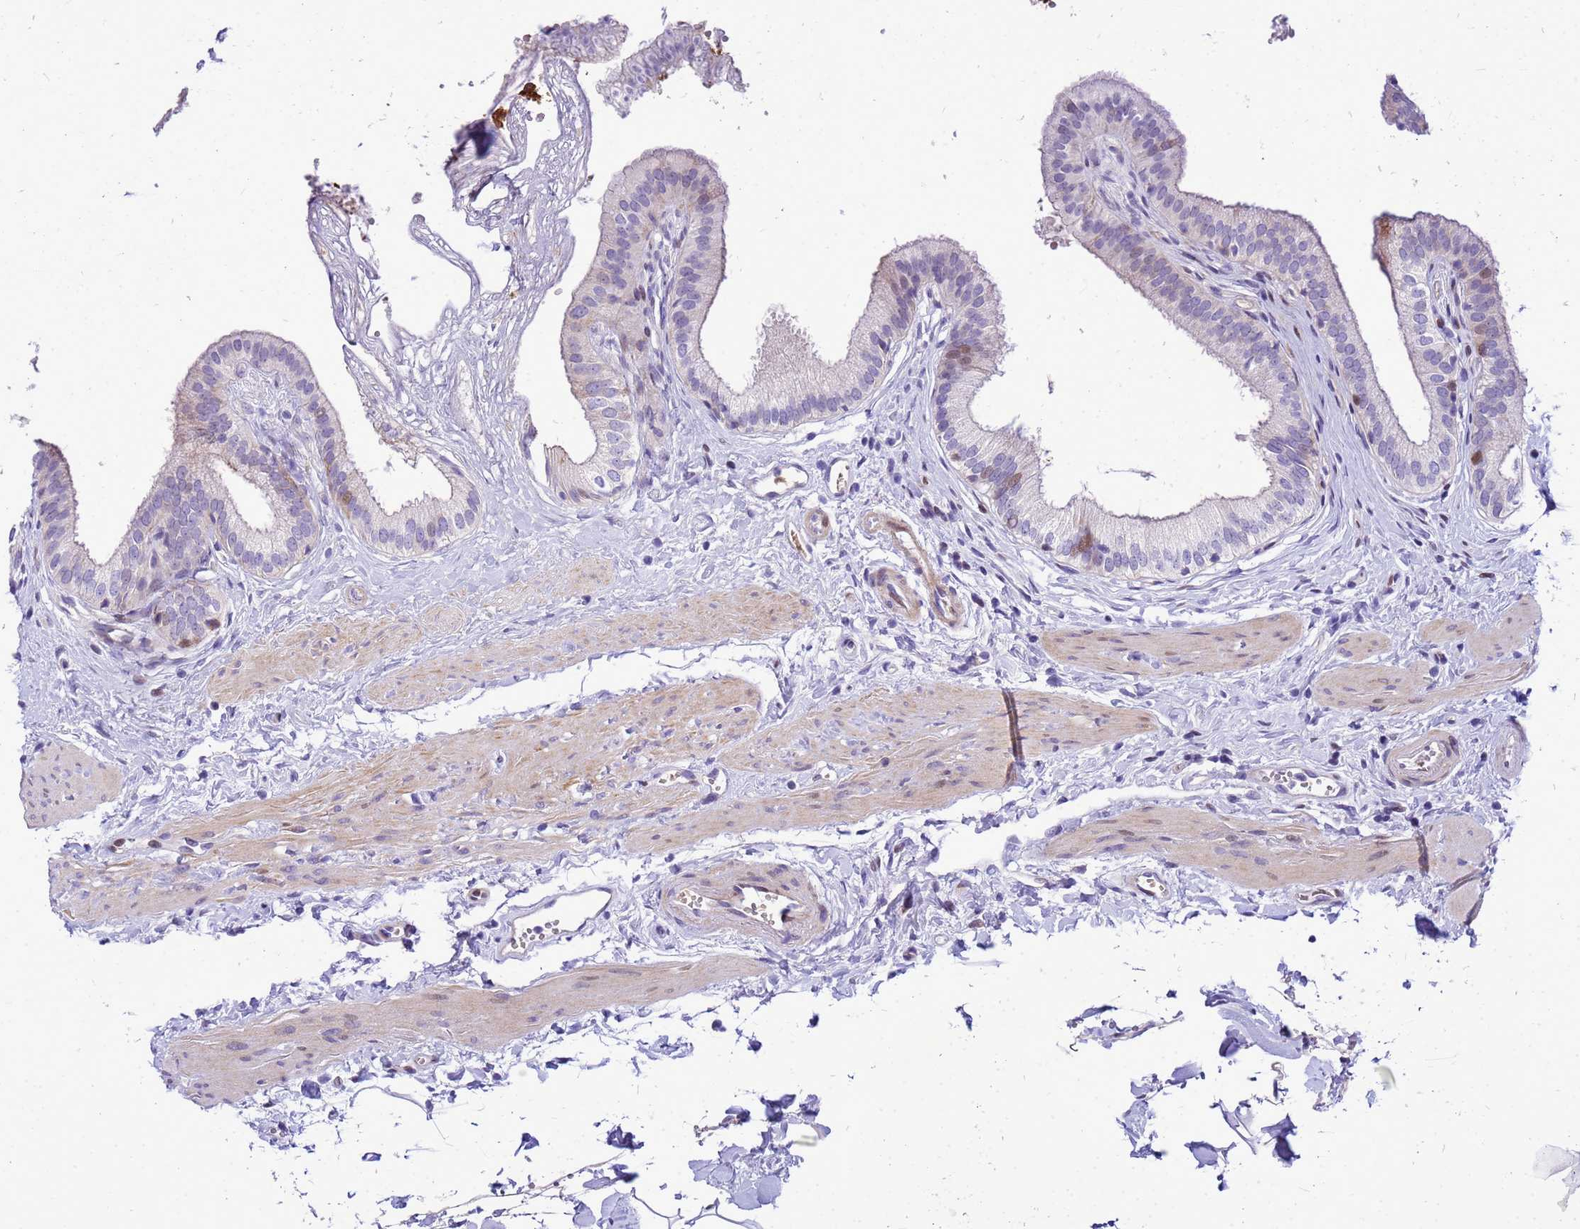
{"staining": {"intensity": "moderate", "quantity": "<25%", "location": "cytoplasmic/membranous,nuclear"}, "tissue": "gallbladder", "cell_type": "Glandular cells", "image_type": "normal", "snomed": [{"axis": "morphology", "description": "Normal tissue, NOS"}, {"axis": "topography", "description": "Gallbladder"}], "caption": "Human gallbladder stained for a protein (brown) shows moderate cytoplasmic/membranous,nuclear positive expression in approximately <25% of glandular cells.", "gene": "ADAMTS7", "patient": {"sex": "female", "age": 54}}